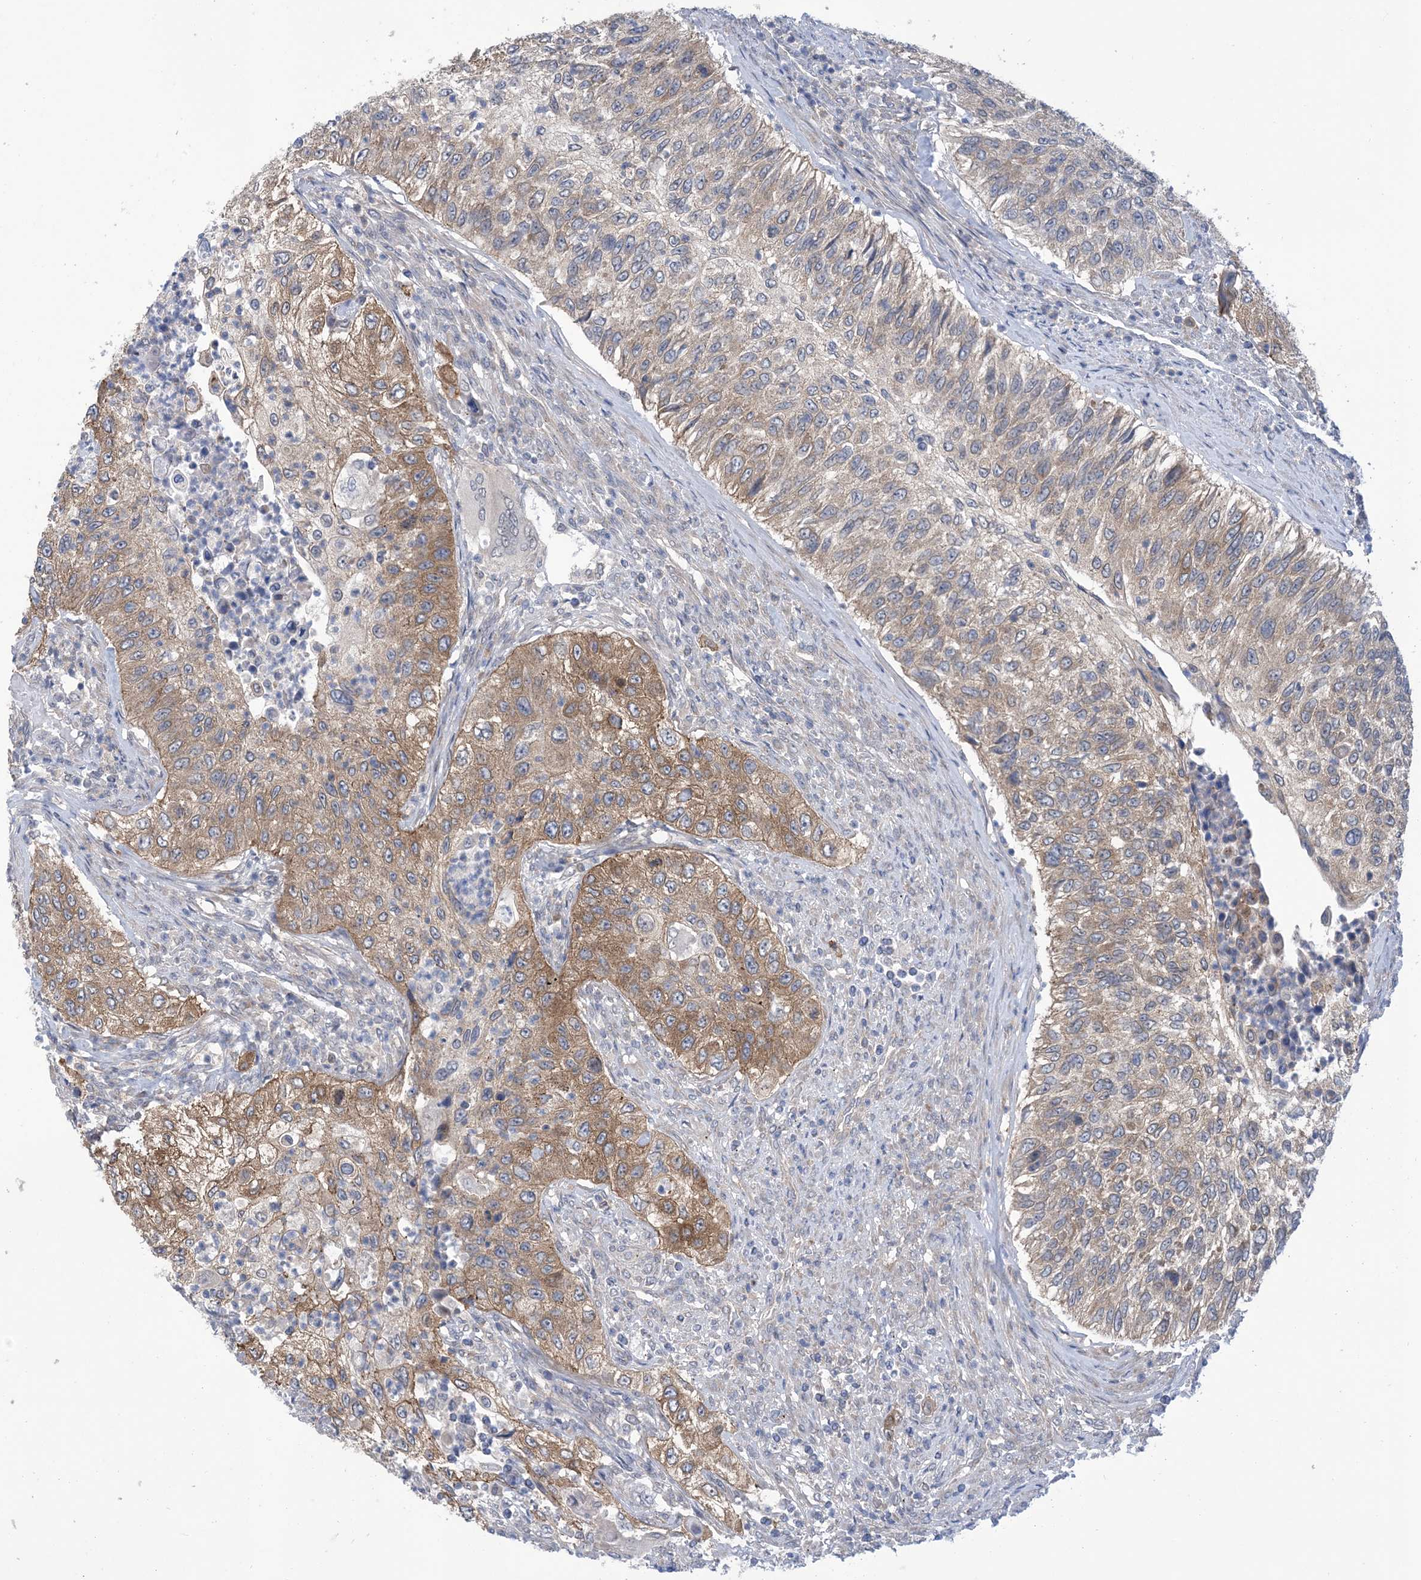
{"staining": {"intensity": "moderate", "quantity": ">75%", "location": "cytoplasmic/membranous"}, "tissue": "urothelial cancer", "cell_type": "Tumor cells", "image_type": "cancer", "snomed": [{"axis": "morphology", "description": "Urothelial carcinoma, High grade"}, {"axis": "topography", "description": "Urinary bladder"}], "caption": "Protein staining of urothelial cancer tissue exhibits moderate cytoplasmic/membranous staining in about >75% of tumor cells. (Brightfield microscopy of DAB IHC at high magnification).", "gene": "EHBP1", "patient": {"sex": "female", "age": 60}}